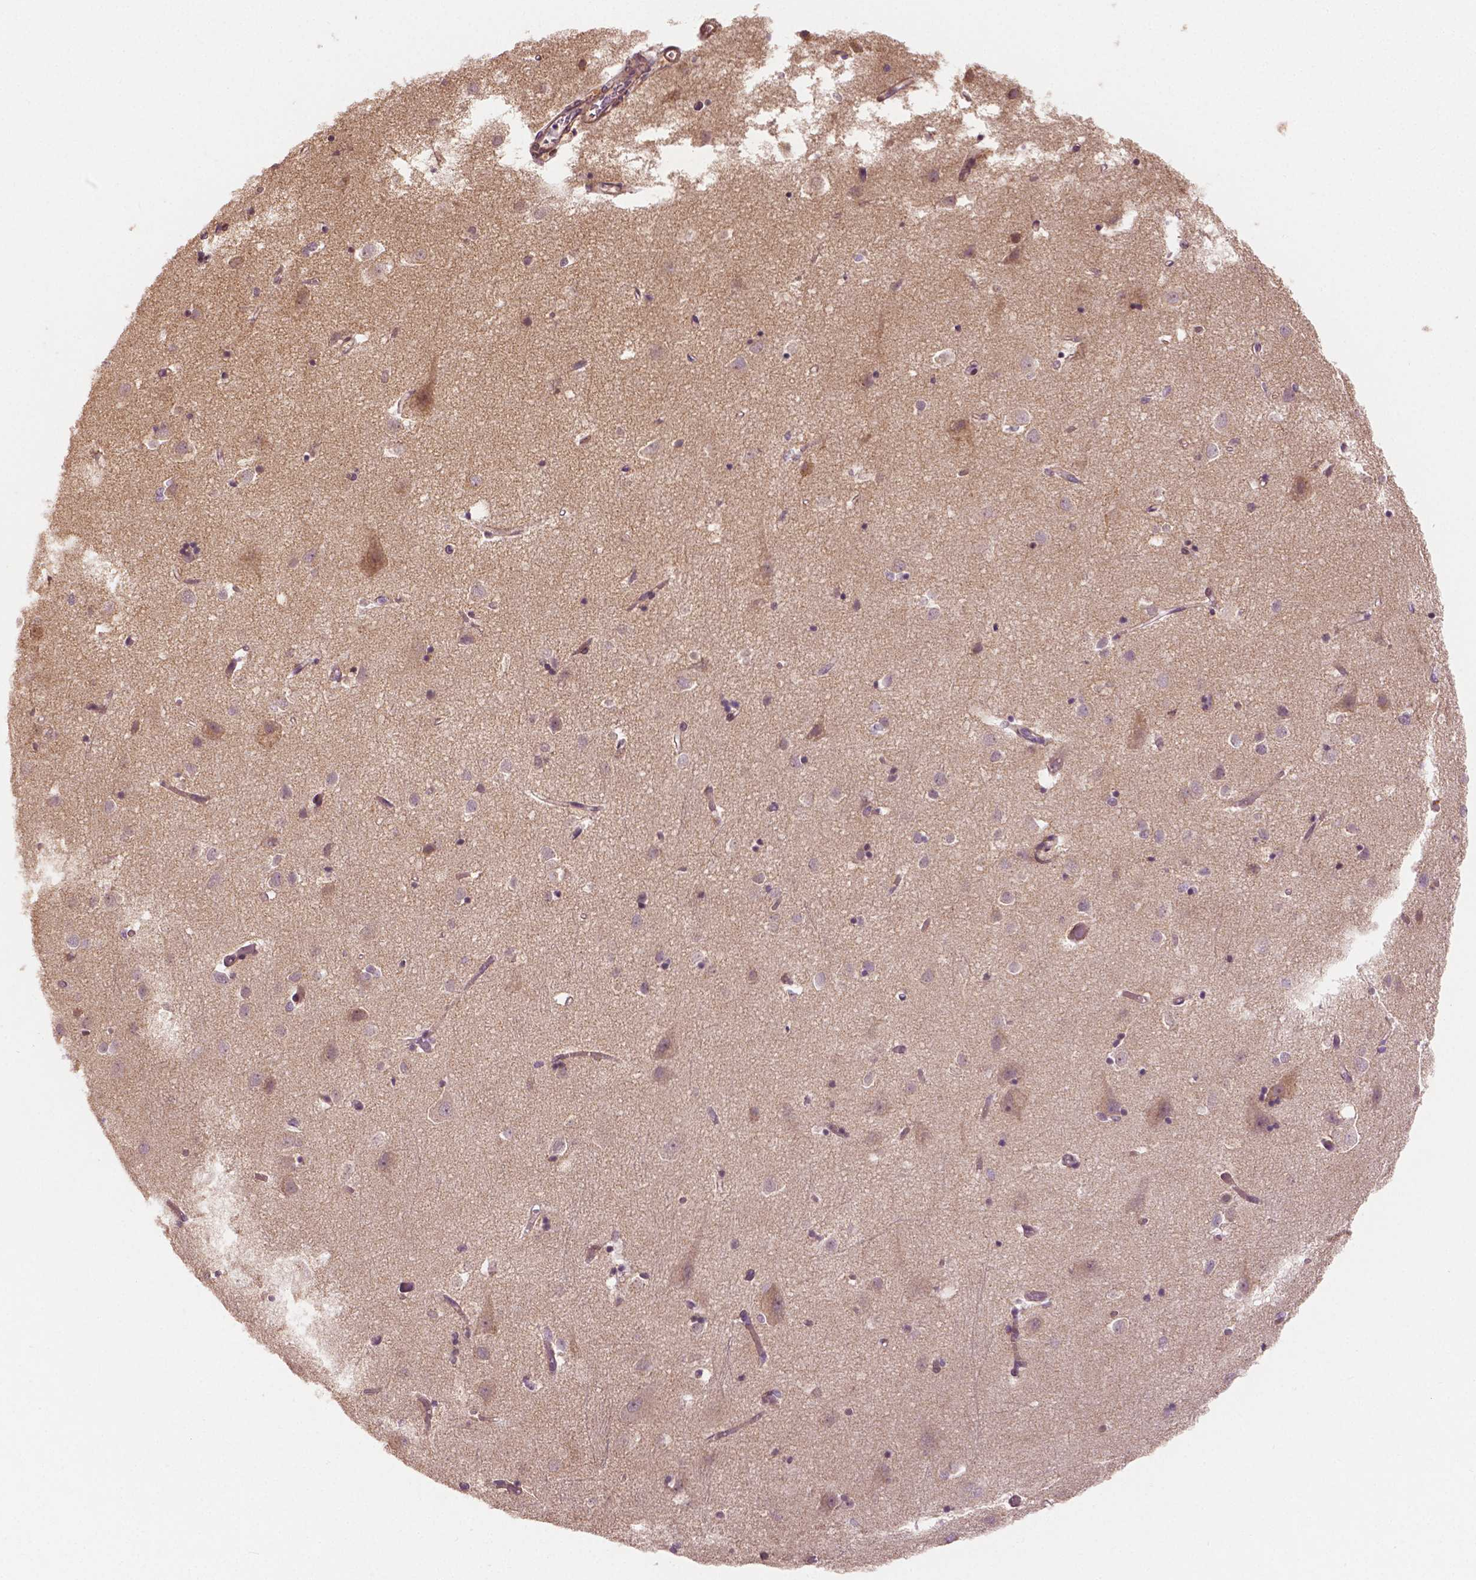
{"staining": {"intensity": "negative", "quantity": "none", "location": "none"}, "tissue": "cerebral cortex", "cell_type": "Endothelial cells", "image_type": "normal", "snomed": [{"axis": "morphology", "description": "Normal tissue, NOS"}, {"axis": "topography", "description": "Cerebral cortex"}], "caption": "This is an IHC micrograph of normal human cerebral cortex. There is no expression in endothelial cells.", "gene": "CLBA1", "patient": {"sex": "male", "age": 70}}